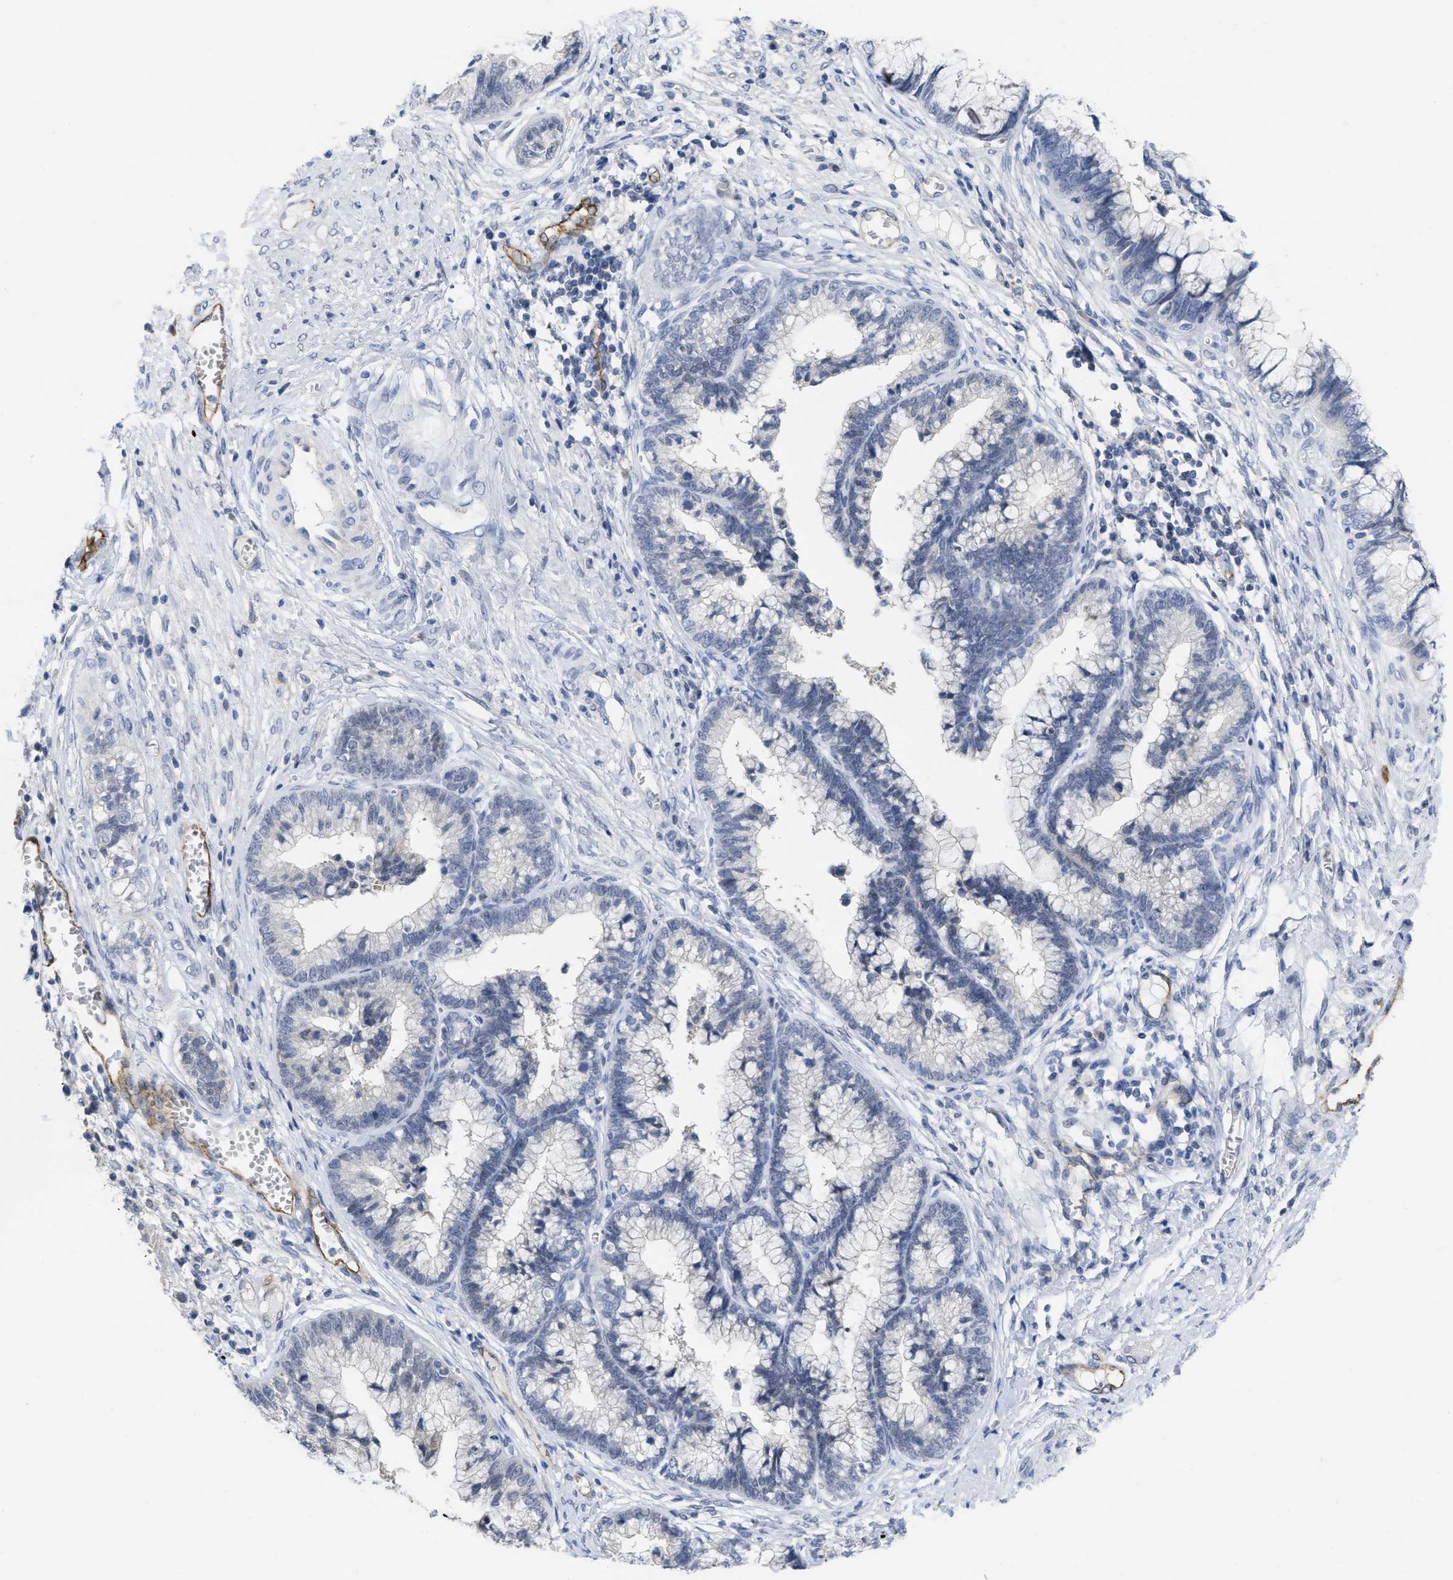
{"staining": {"intensity": "weak", "quantity": "<25%", "location": "nuclear"}, "tissue": "cervical cancer", "cell_type": "Tumor cells", "image_type": "cancer", "snomed": [{"axis": "morphology", "description": "Adenocarcinoma, NOS"}, {"axis": "topography", "description": "Cervix"}], "caption": "Cervical cancer was stained to show a protein in brown. There is no significant staining in tumor cells. (Stains: DAB immunohistochemistry with hematoxylin counter stain, Microscopy: brightfield microscopy at high magnification).", "gene": "ACKR1", "patient": {"sex": "female", "age": 44}}